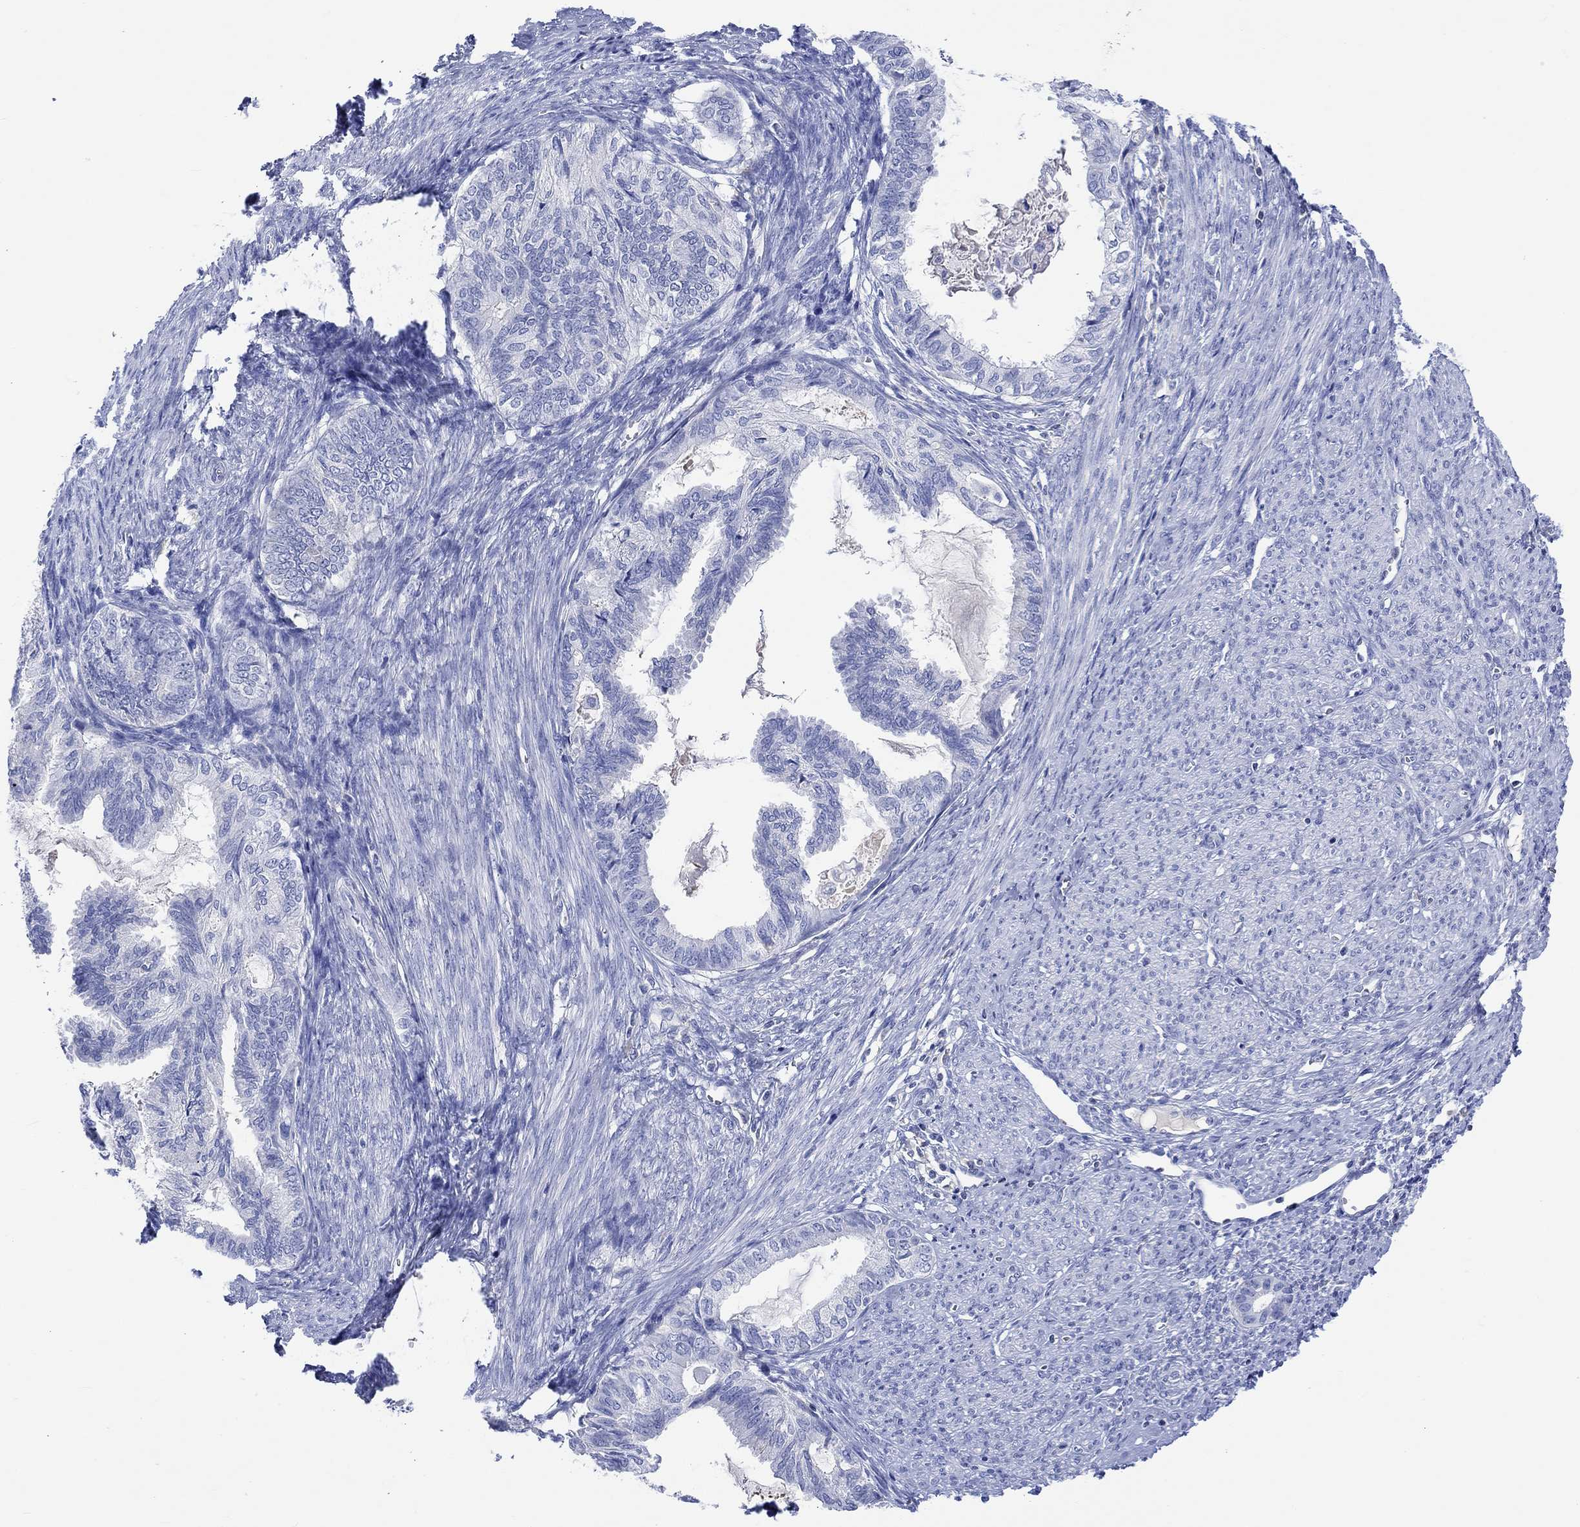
{"staining": {"intensity": "negative", "quantity": "none", "location": "none"}, "tissue": "endometrial cancer", "cell_type": "Tumor cells", "image_type": "cancer", "snomed": [{"axis": "morphology", "description": "Adenocarcinoma, NOS"}, {"axis": "topography", "description": "Endometrium"}], "caption": "IHC histopathology image of neoplastic tissue: human adenocarcinoma (endometrial) stained with DAB reveals no significant protein expression in tumor cells.", "gene": "GCM1", "patient": {"sex": "female", "age": 86}}